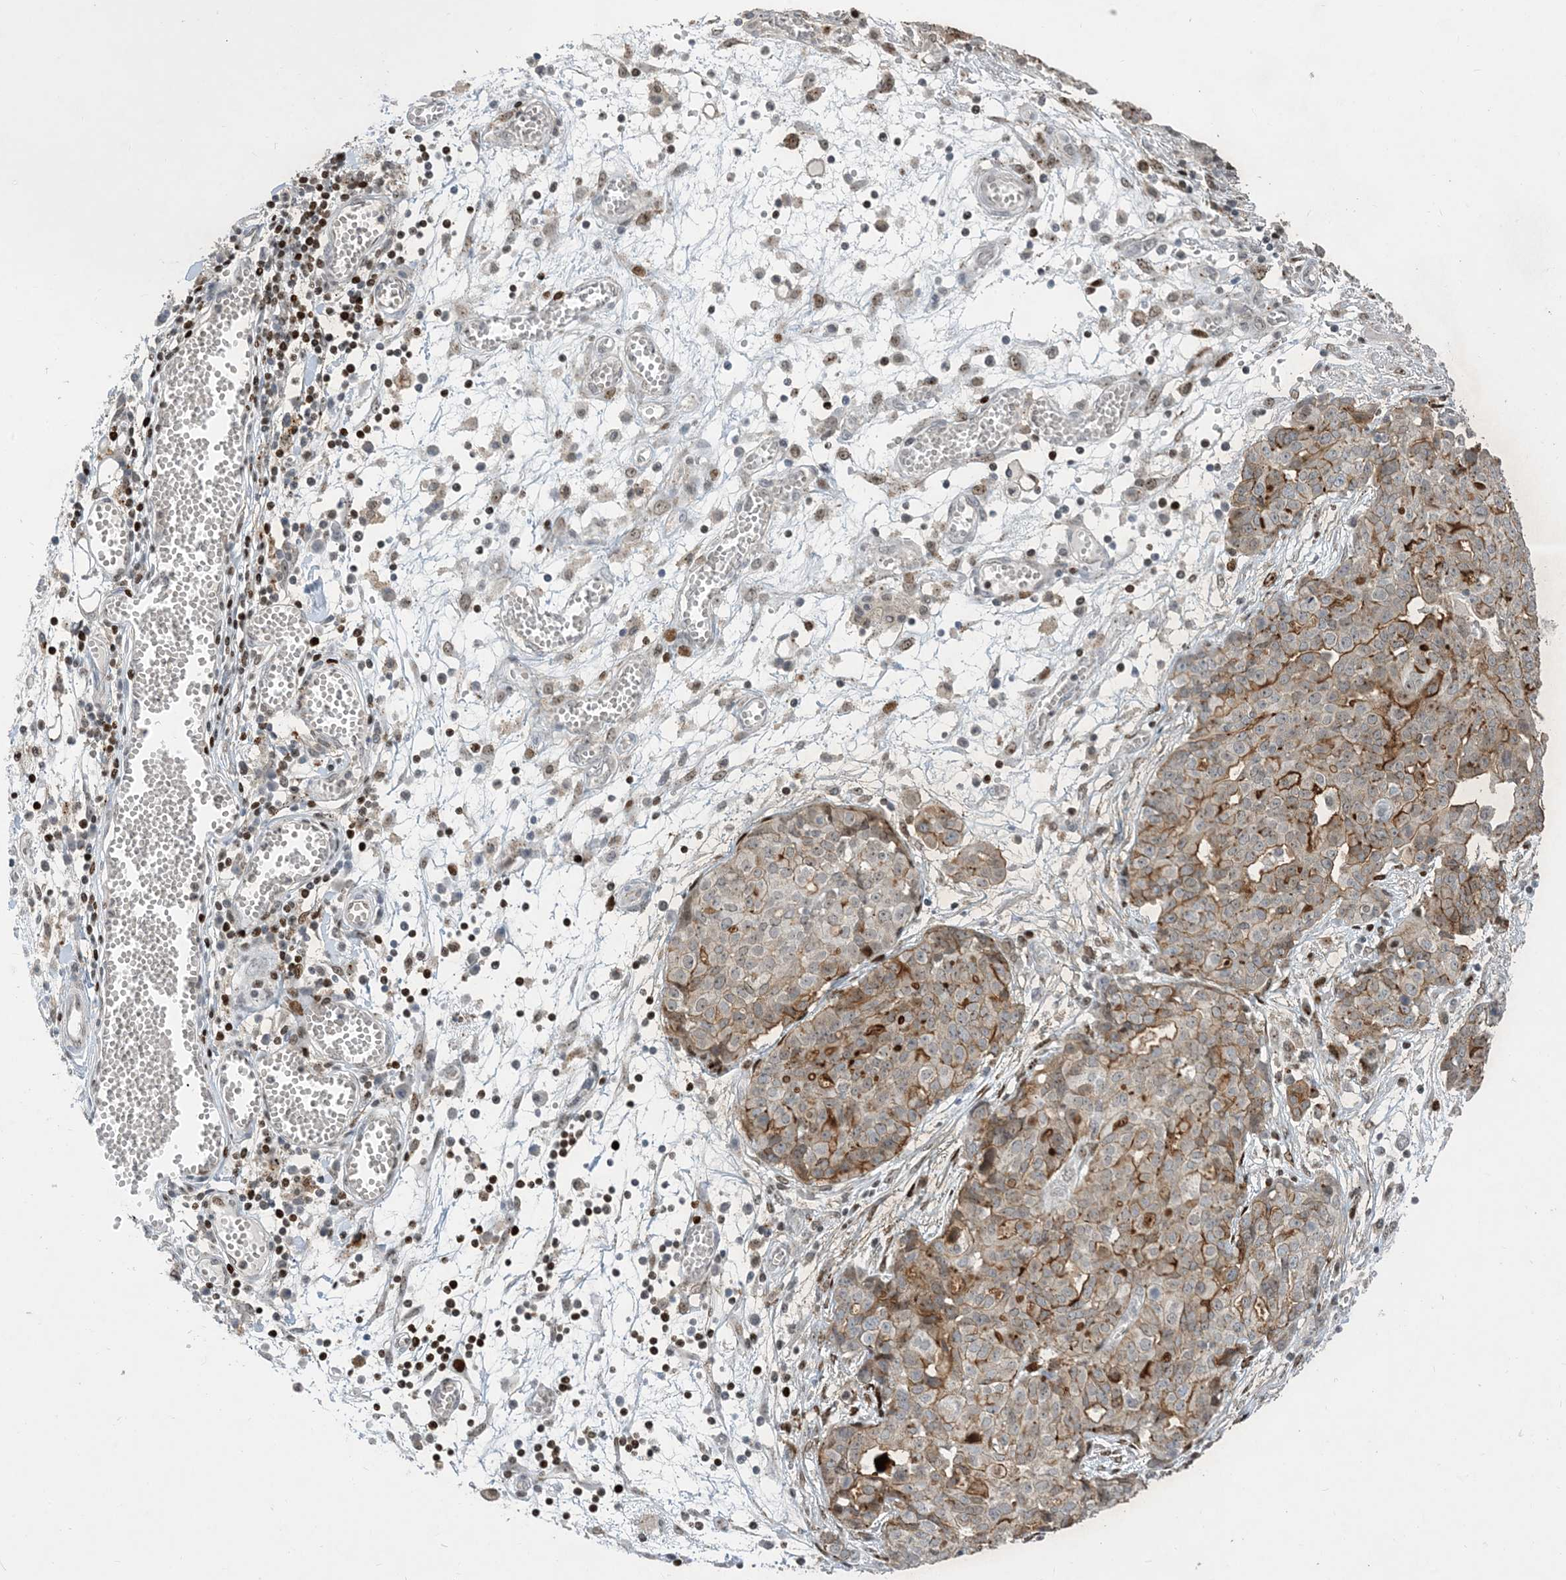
{"staining": {"intensity": "moderate", "quantity": "25%-75%", "location": "cytoplasmic/membranous"}, "tissue": "ovarian cancer", "cell_type": "Tumor cells", "image_type": "cancer", "snomed": [{"axis": "morphology", "description": "Cystadenocarcinoma, serous, NOS"}, {"axis": "topography", "description": "Soft tissue"}, {"axis": "topography", "description": "Ovary"}], "caption": "Serous cystadenocarcinoma (ovarian) stained with a protein marker demonstrates moderate staining in tumor cells.", "gene": "SLC25A53", "patient": {"sex": "female", "age": 57}}